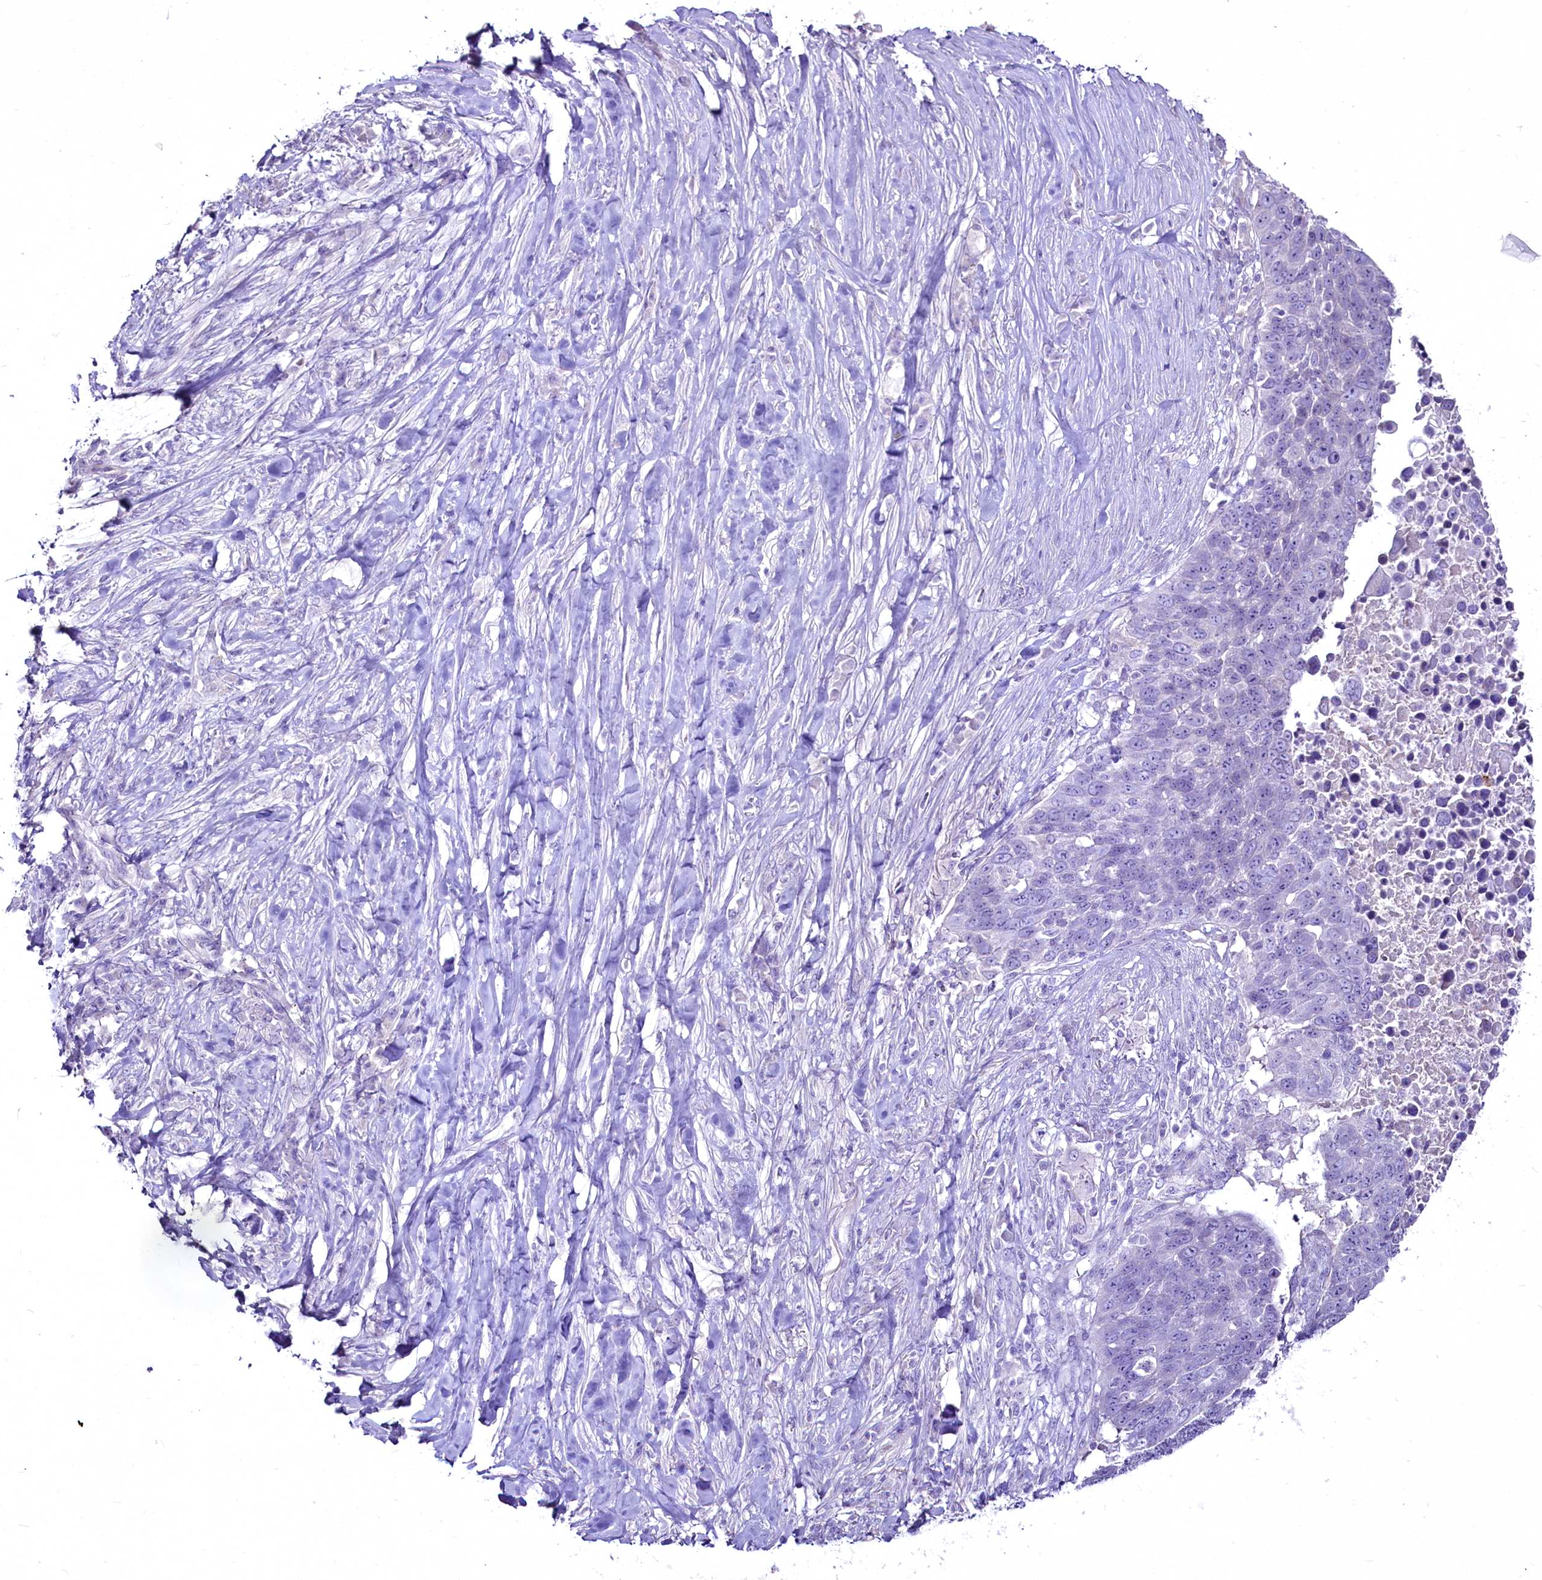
{"staining": {"intensity": "negative", "quantity": "none", "location": "none"}, "tissue": "lung cancer", "cell_type": "Tumor cells", "image_type": "cancer", "snomed": [{"axis": "morphology", "description": "Normal tissue, NOS"}, {"axis": "morphology", "description": "Squamous cell carcinoma, NOS"}, {"axis": "topography", "description": "Lymph node"}, {"axis": "topography", "description": "Lung"}], "caption": "The immunohistochemistry (IHC) histopathology image has no significant expression in tumor cells of lung cancer (squamous cell carcinoma) tissue.", "gene": "FAM209B", "patient": {"sex": "male", "age": 66}}